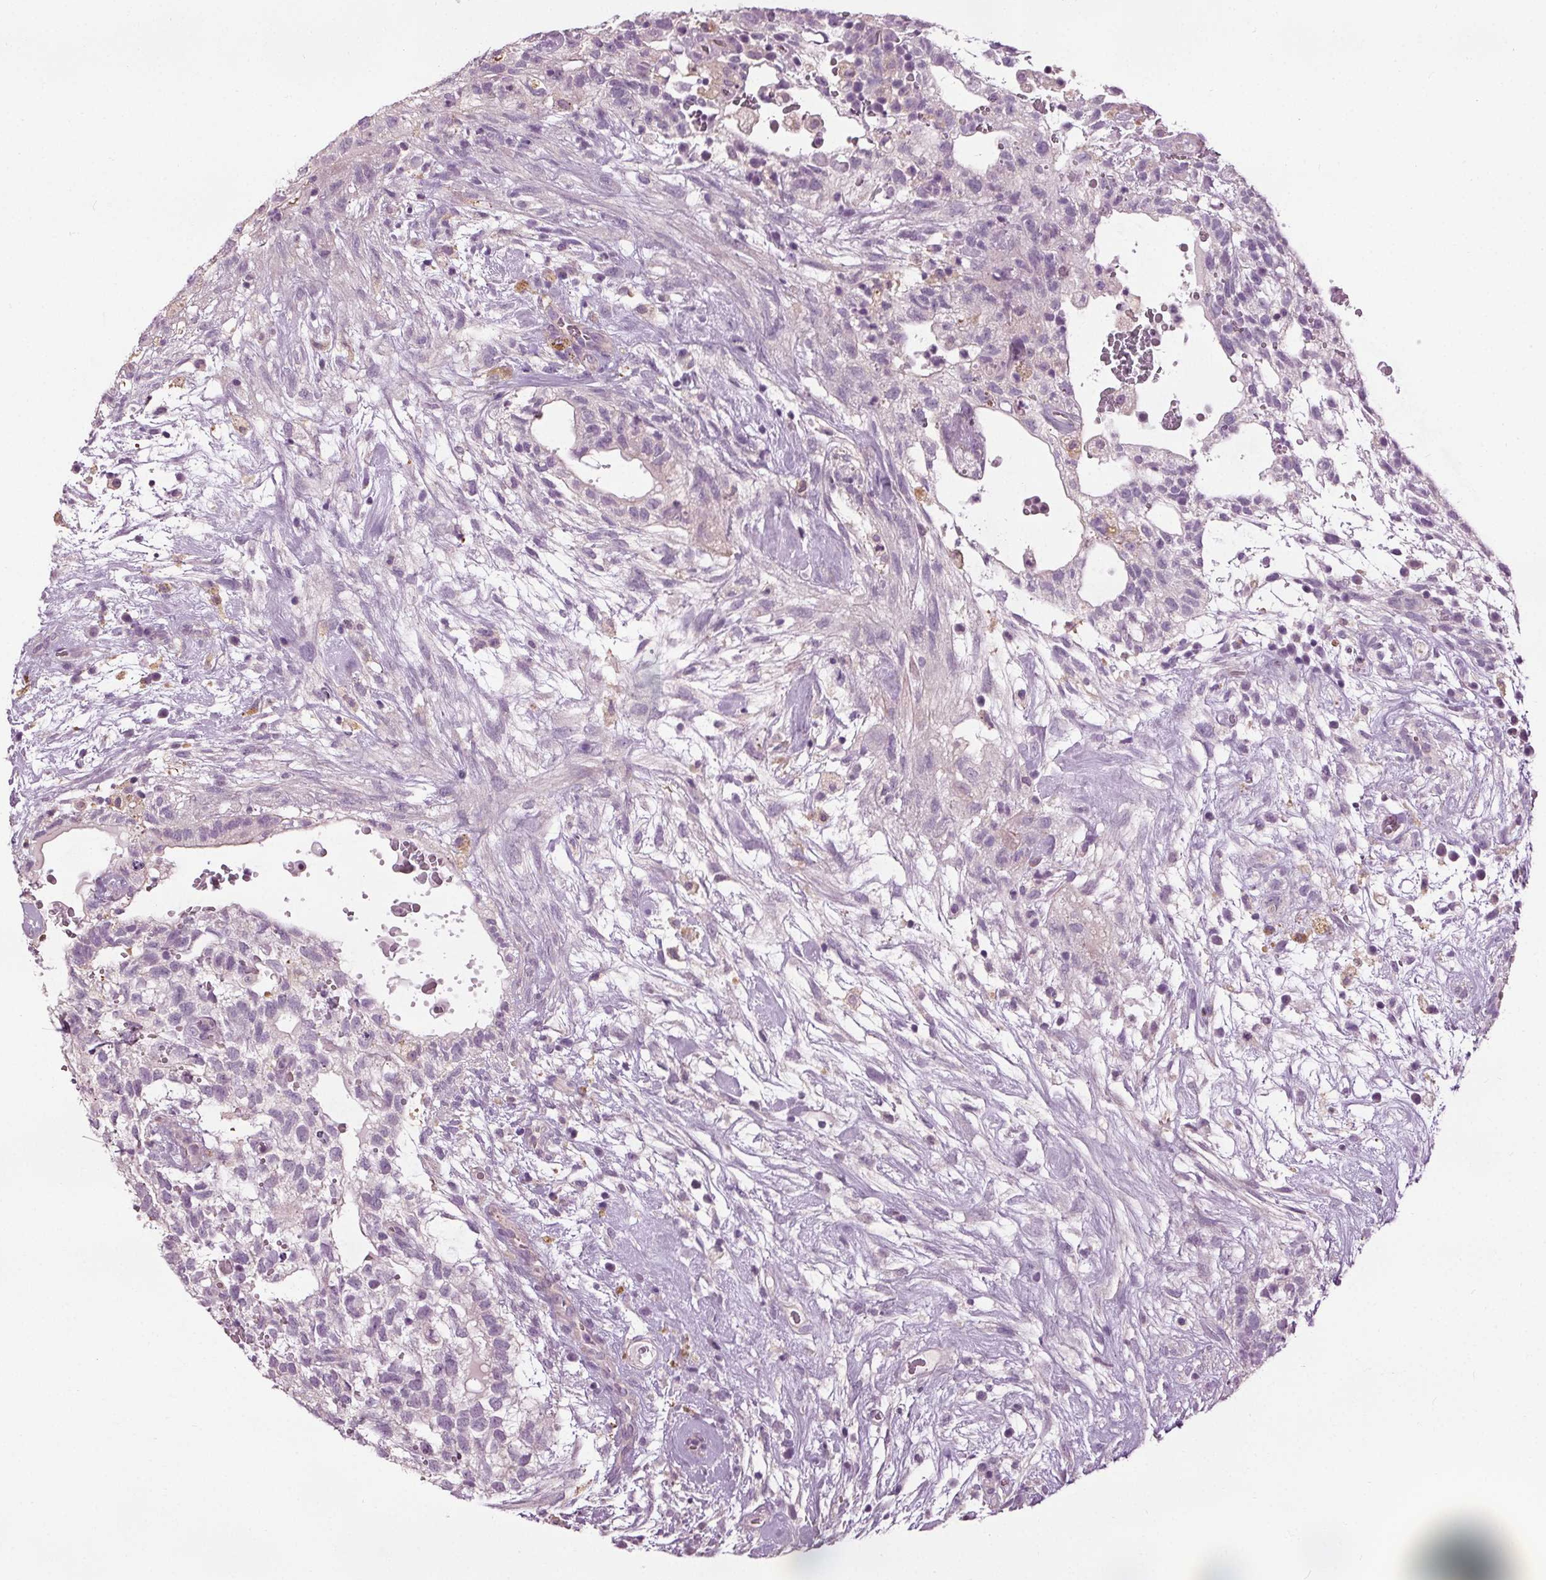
{"staining": {"intensity": "negative", "quantity": "none", "location": "none"}, "tissue": "testis cancer", "cell_type": "Tumor cells", "image_type": "cancer", "snomed": [{"axis": "morphology", "description": "Normal tissue, NOS"}, {"axis": "morphology", "description": "Carcinoma, Embryonal, NOS"}, {"axis": "topography", "description": "Testis"}], "caption": "Immunohistochemistry (IHC) of testis cancer shows no expression in tumor cells.", "gene": "RASA1", "patient": {"sex": "male", "age": 32}}